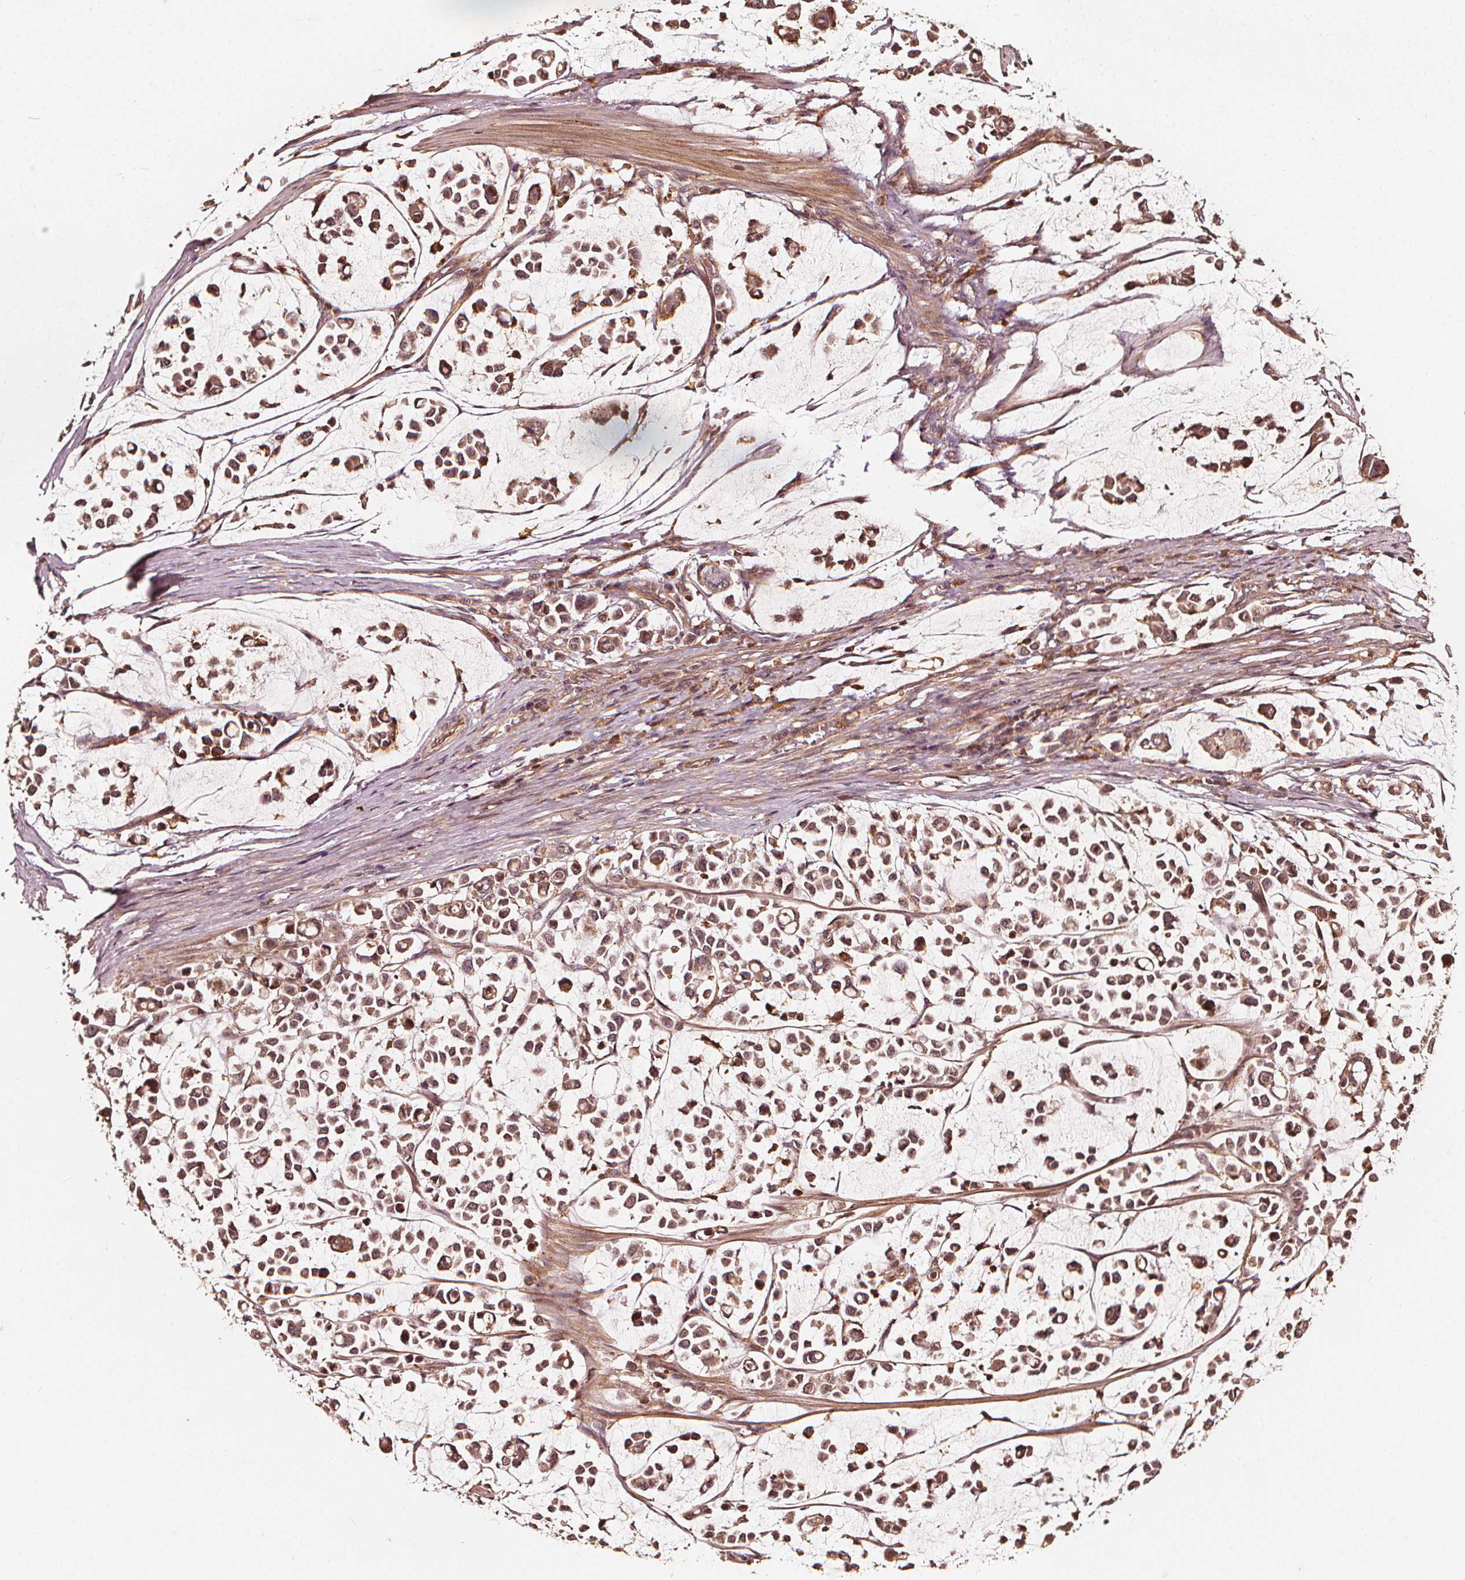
{"staining": {"intensity": "weak", "quantity": ">75%", "location": "cytoplasmic/membranous"}, "tissue": "stomach cancer", "cell_type": "Tumor cells", "image_type": "cancer", "snomed": [{"axis": "morphology", "description": "Adenocarcinoma, NOS"}, {"axis": "topography", "description": "Stomach"}], "caption": "Immunohistochemistry (IHC) of human stomach adenocarcinoma reveals low levels of weak cytoplasmic/membranous staining in about >75% of tumor cells.", "gene": "NPC1", "patient": {"sex": "male", "age": 82}}